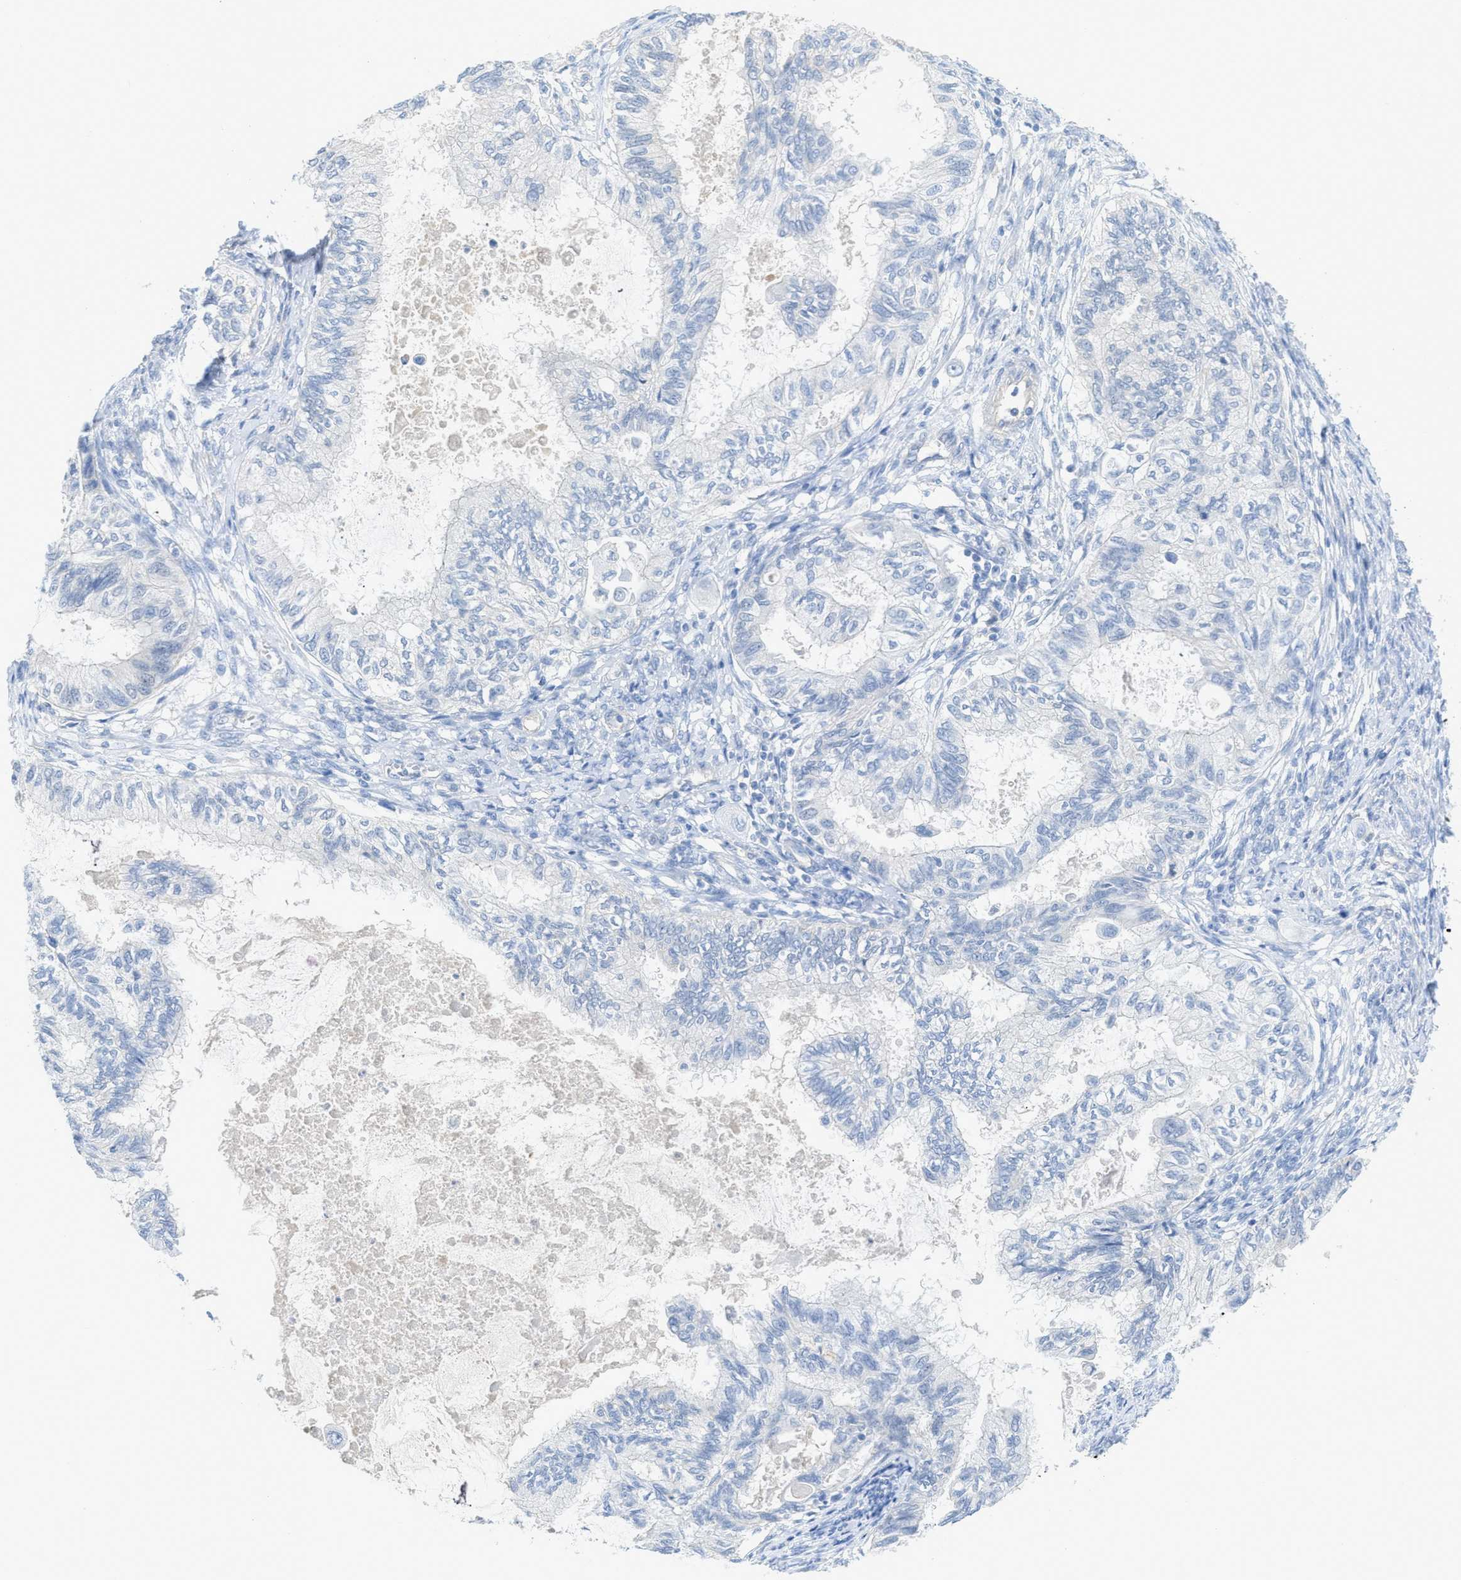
{"staining": {"intensity": "negative", "quantity": "none", "location": "none"}, "tissue": "cervical cancer", "cell_type": "Tumor cells", "image_type": "cancer", "snomed": [{"axis": "morphology", "description": "Normal tissue, NOS"}, {"axis": "morphology", "description": "Adenocarcinoma, NOS"}, {"axis": "topography", "description": "Cervix"}, {"axis": "topography", "description": "Endometrium"}], "caption": "Photomicrograph shows no protein positivity in tumor cells of adenocarcinoma (cervical) tissue.", "gene": "MYL3", "patient": {"sex": "female", "age": 86}}